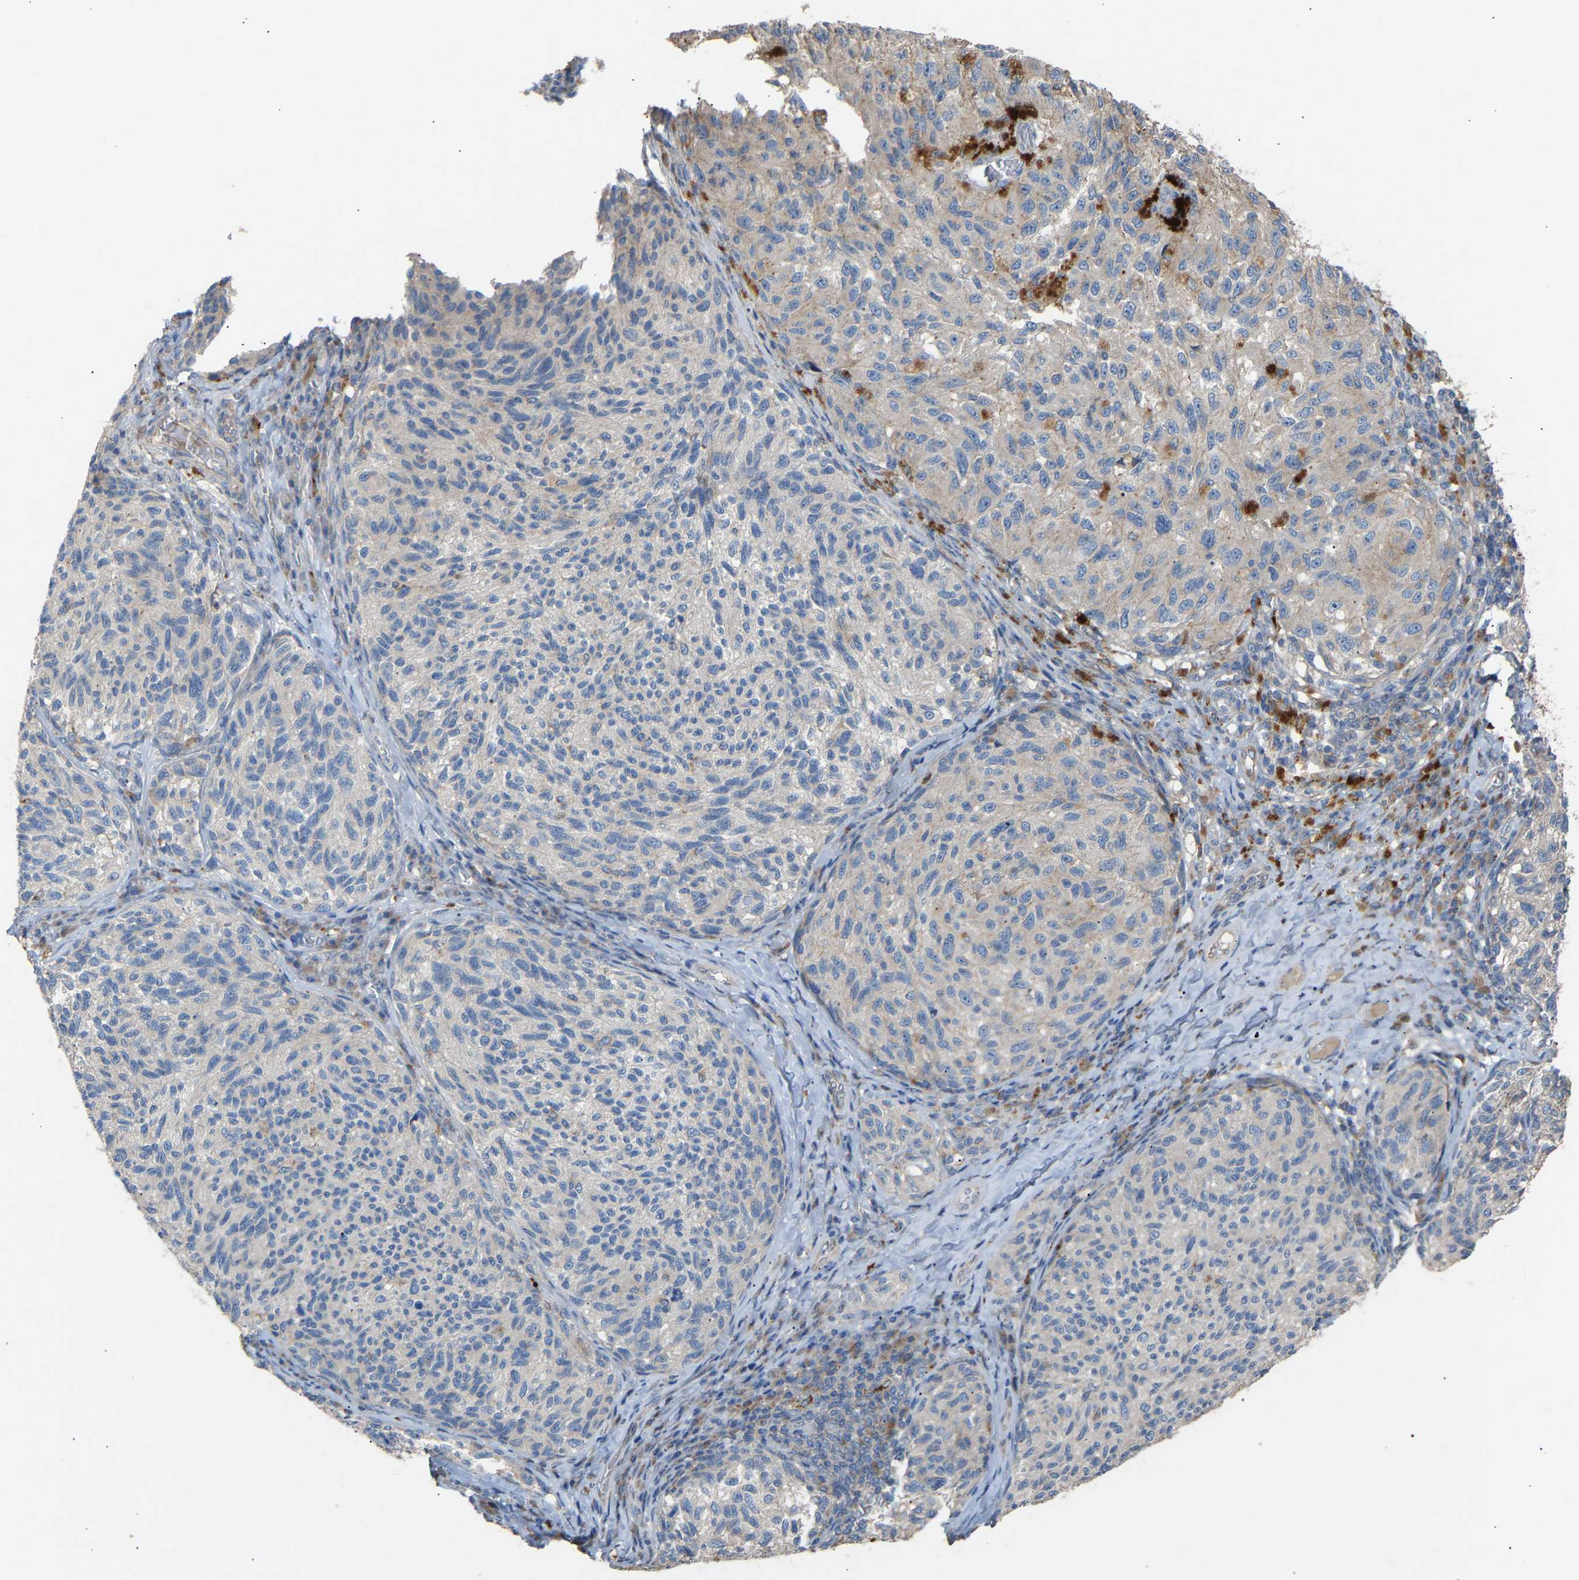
{"staining": {"intensity": "weak", "quantity": "<25%", "location": "cytoplasmic/membranous"}, "tissue": "melanoma", "cell_type": "Tumor cells", "image_type": "cancer", "snomed": [{"axis": "morphology", "description": "Malignant melanoma, NOS"}, {"axis": "topography", "description": "Skin"}], "caption": "Immunohistochemistry (IHC) of malignant melanoma shows no expression in tumor cells.", "gene": "RGP1", "patient": {"sex": "female", "age": 73}}